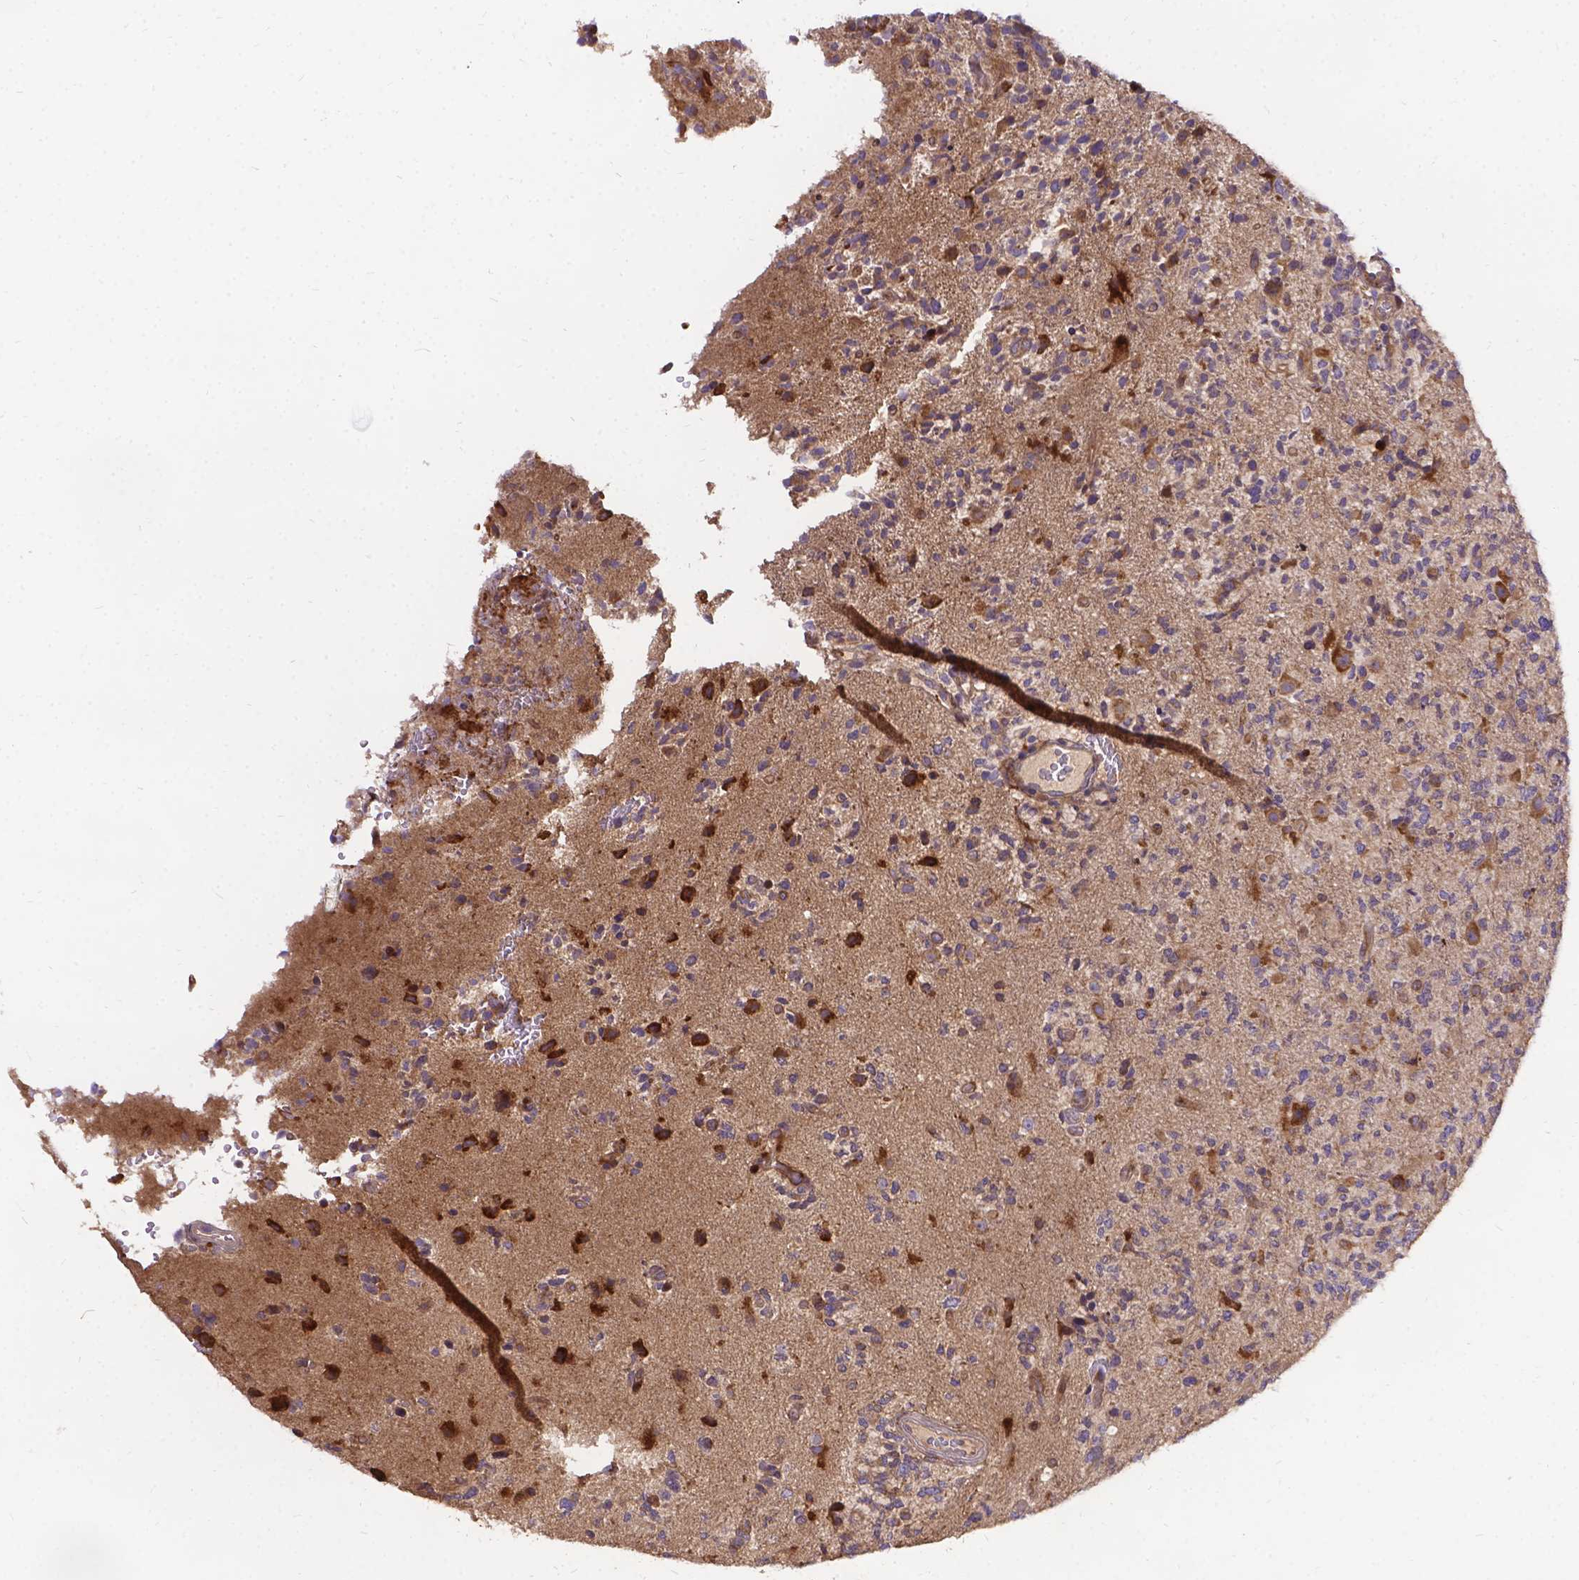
{"staining": {"intensity": "negative", "quantity": "none", "location": "none"}, "tissue": "glioma", "cell_type": "Tumor cells", "image_type": "cancer", "snomed": [{"axis": "morphology", "description": "Glioma, malignant, High grade"}, {"axis": "topography", "description": "Brain"}], "caption": "This image is of malignant glioma (high-grade) stained with immunohistochemistry (IHC) to label a protein in brown with the nuclei are counter-stained blue. There is no expression in tumor cells.", "gene": "DENND6A", "patient": {"sex": "female", "age": 71}}